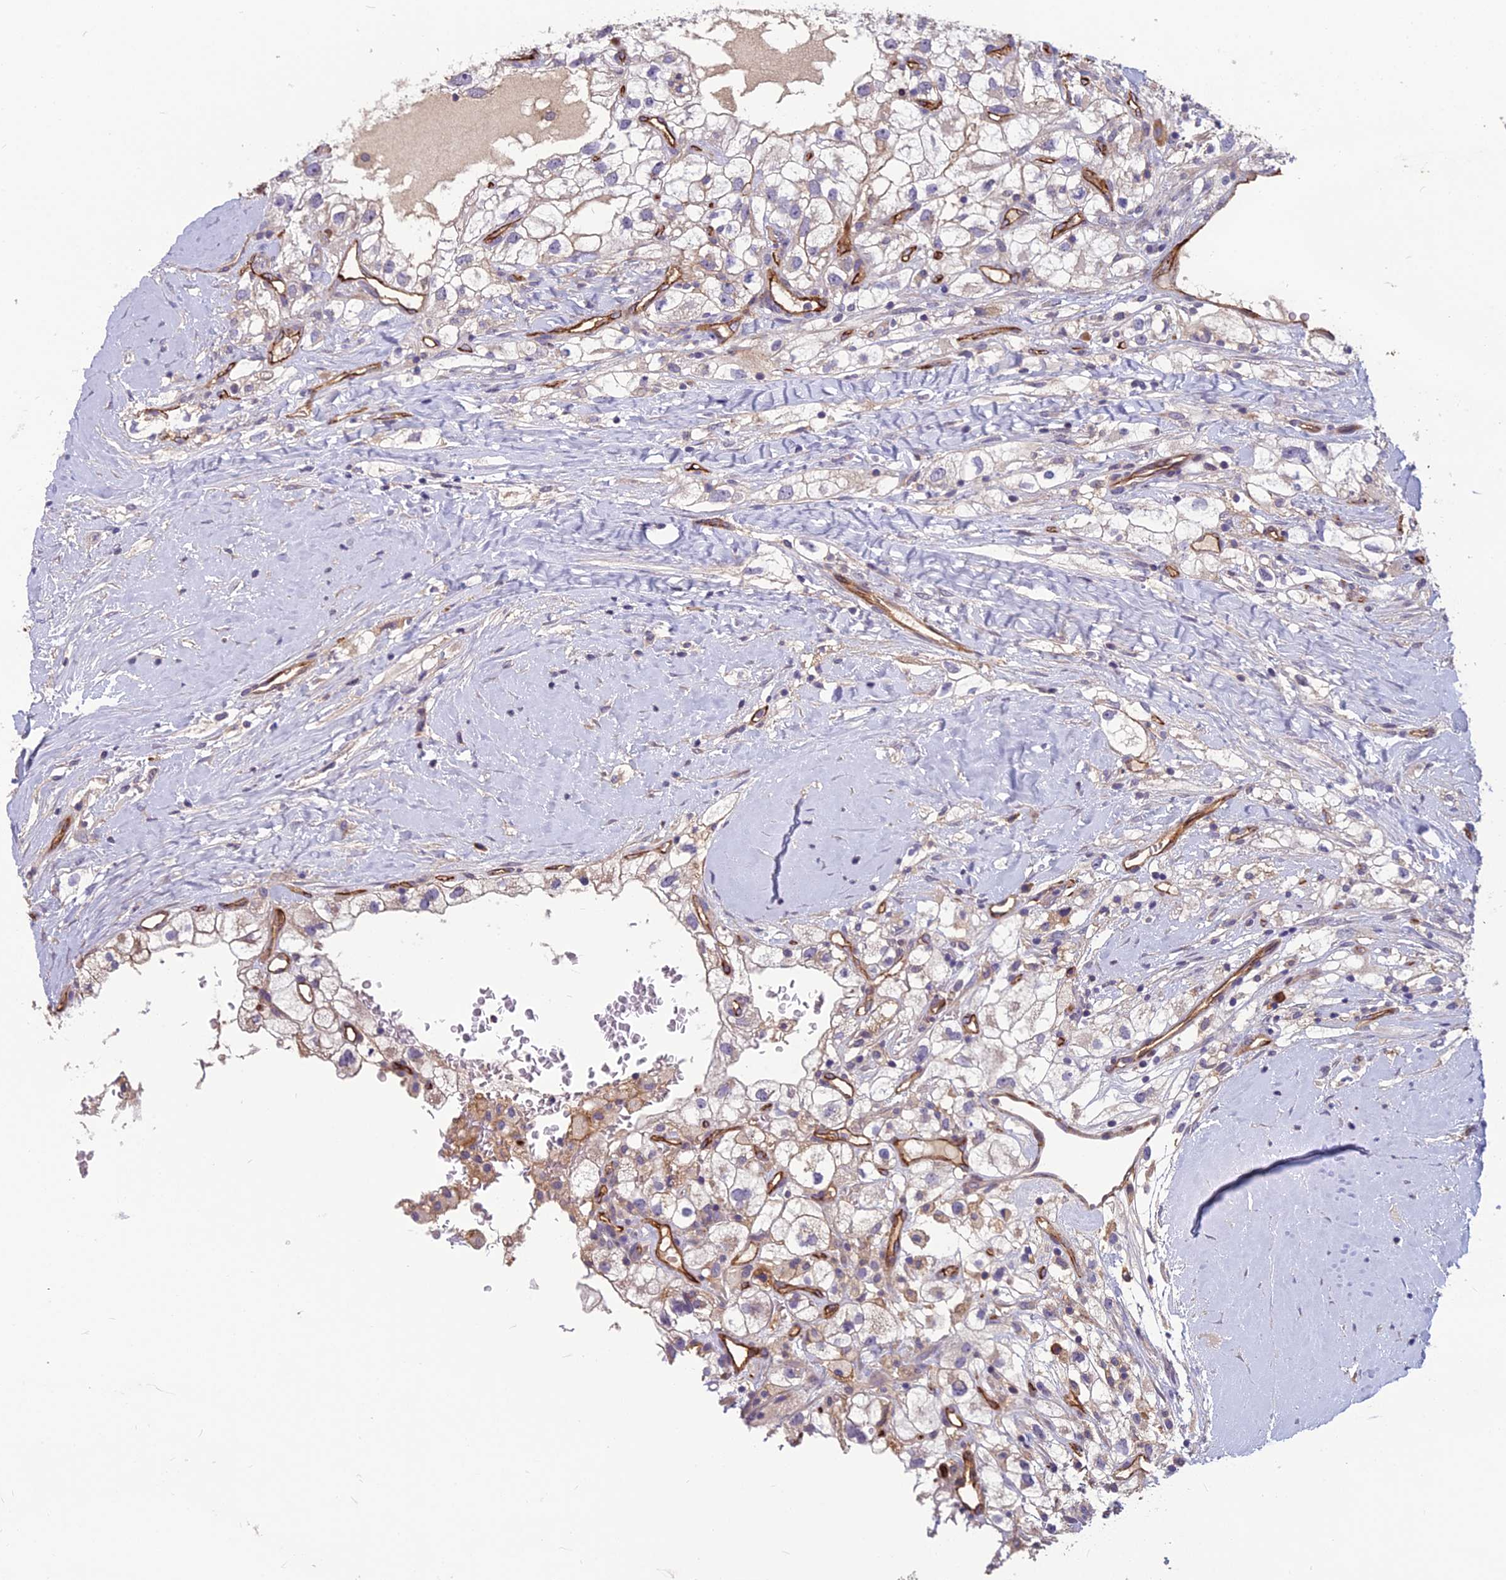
{"staining": {"intensity": "negative", "quantity": "none", "location": "none"}, "tissue": "renal cancer", "cell_type": "Tumor cells", "image_type": "cancer", "snomed": [{"axis": "morphology", "description": "Adenocarcinoma, NOS"}, {"axis": "topography", "description": "Kidney"}], "caption": "Tumor cells are negative for protein expression in human adenocarcinoma (renal).", "gene": "TSPAN15", "patient": {"sex": "male", "age": 59}}